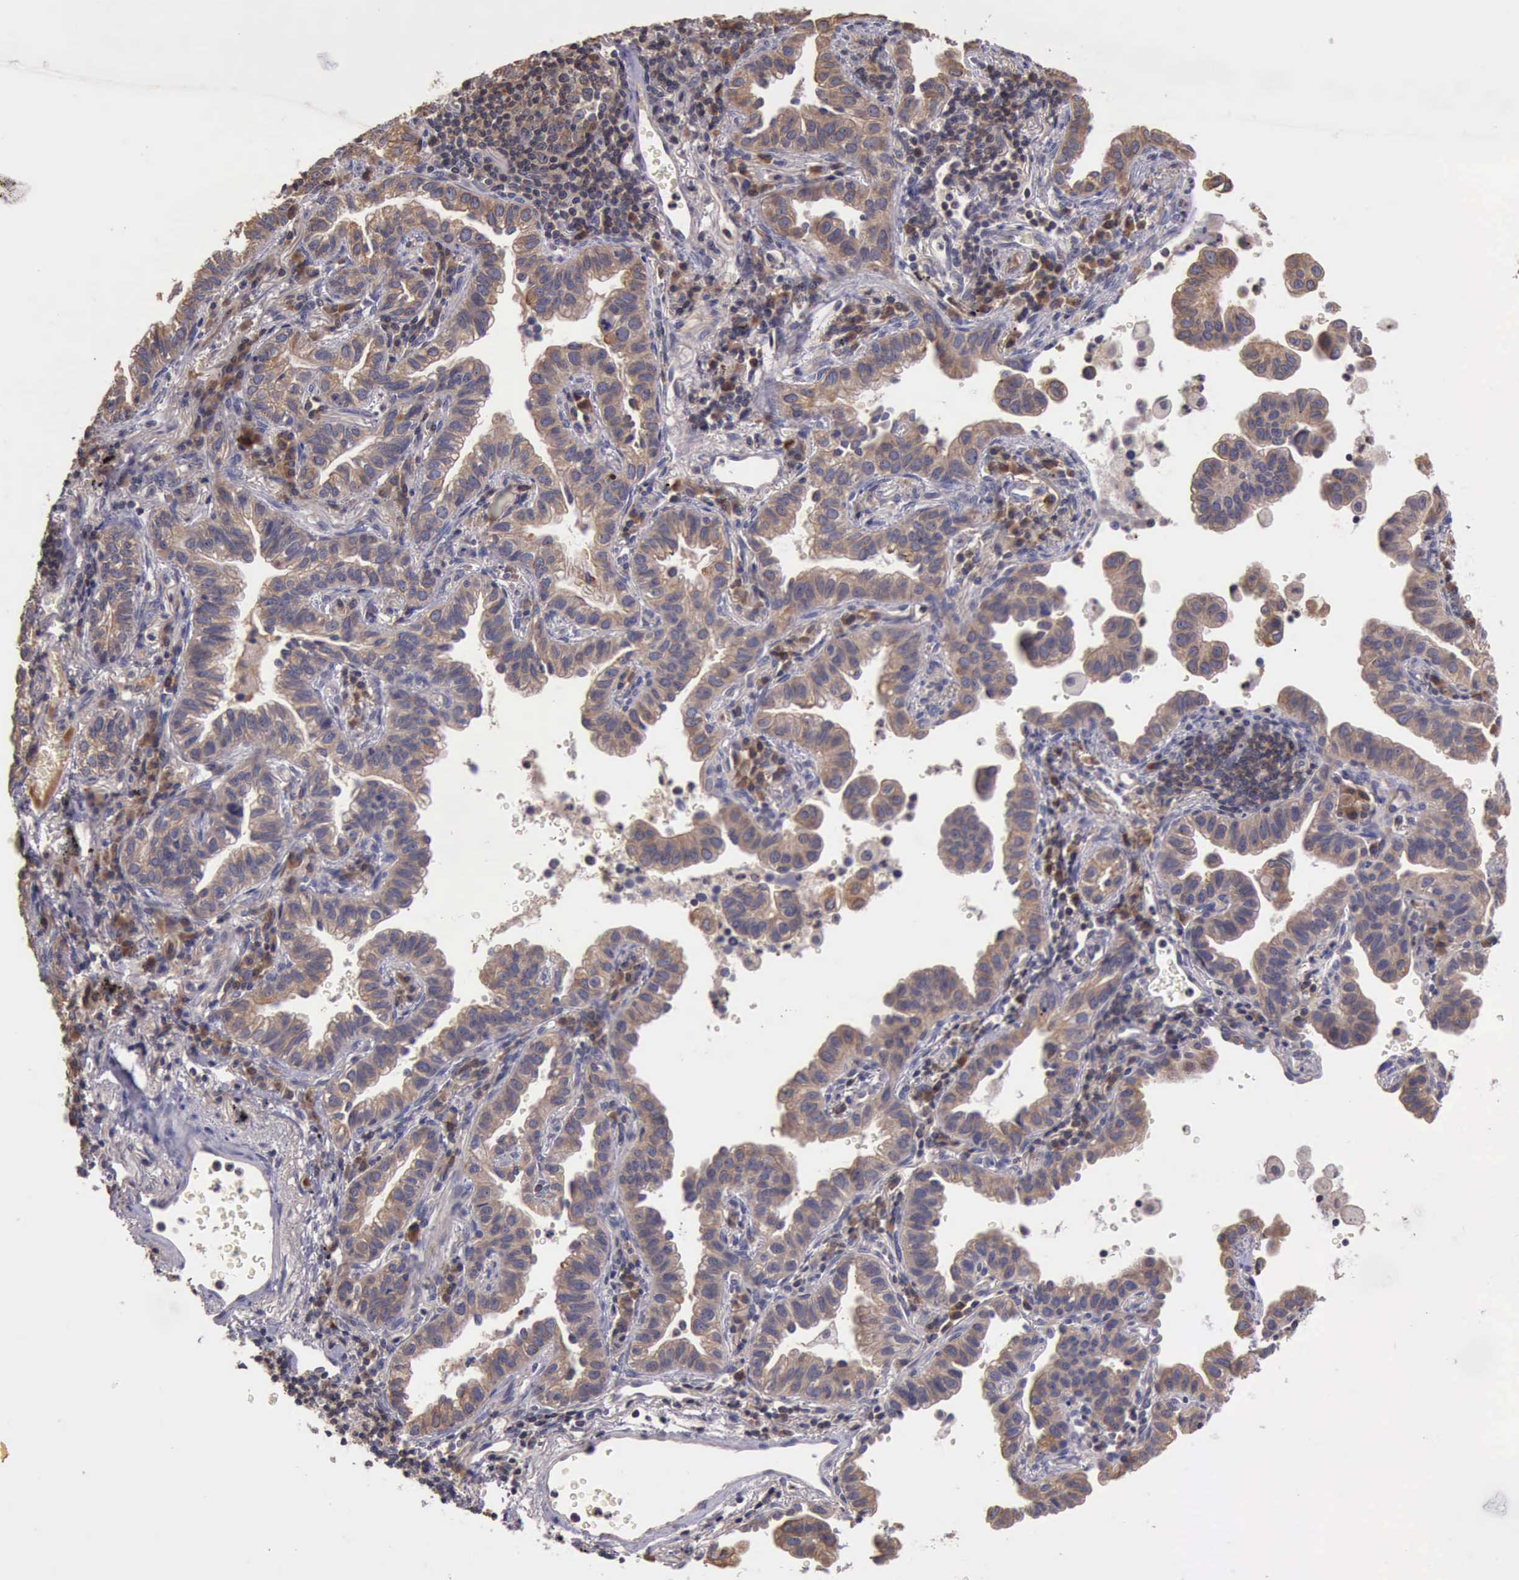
{"staining": {"intensity": "weak", "quantity": ">75%", "location": "cytoplasmic/membranous"}, "tissue": "lung cancer", "cell_type": "Tumor cells", "image_type": "cancer", "snomed": [{"axis": "morphology", "description": "Adenocarcinoma, NOS"}, {"axis": "topography", "description": "Lung"}], "caption": "This is an image of immunohistochemistry staining of lung adenocarcinoma, which shows weak positivity in the cytoplasmic/membranous of tumor cells.", "gene": "RAB39B", "patient": {"sex": "female", "age": 50}}